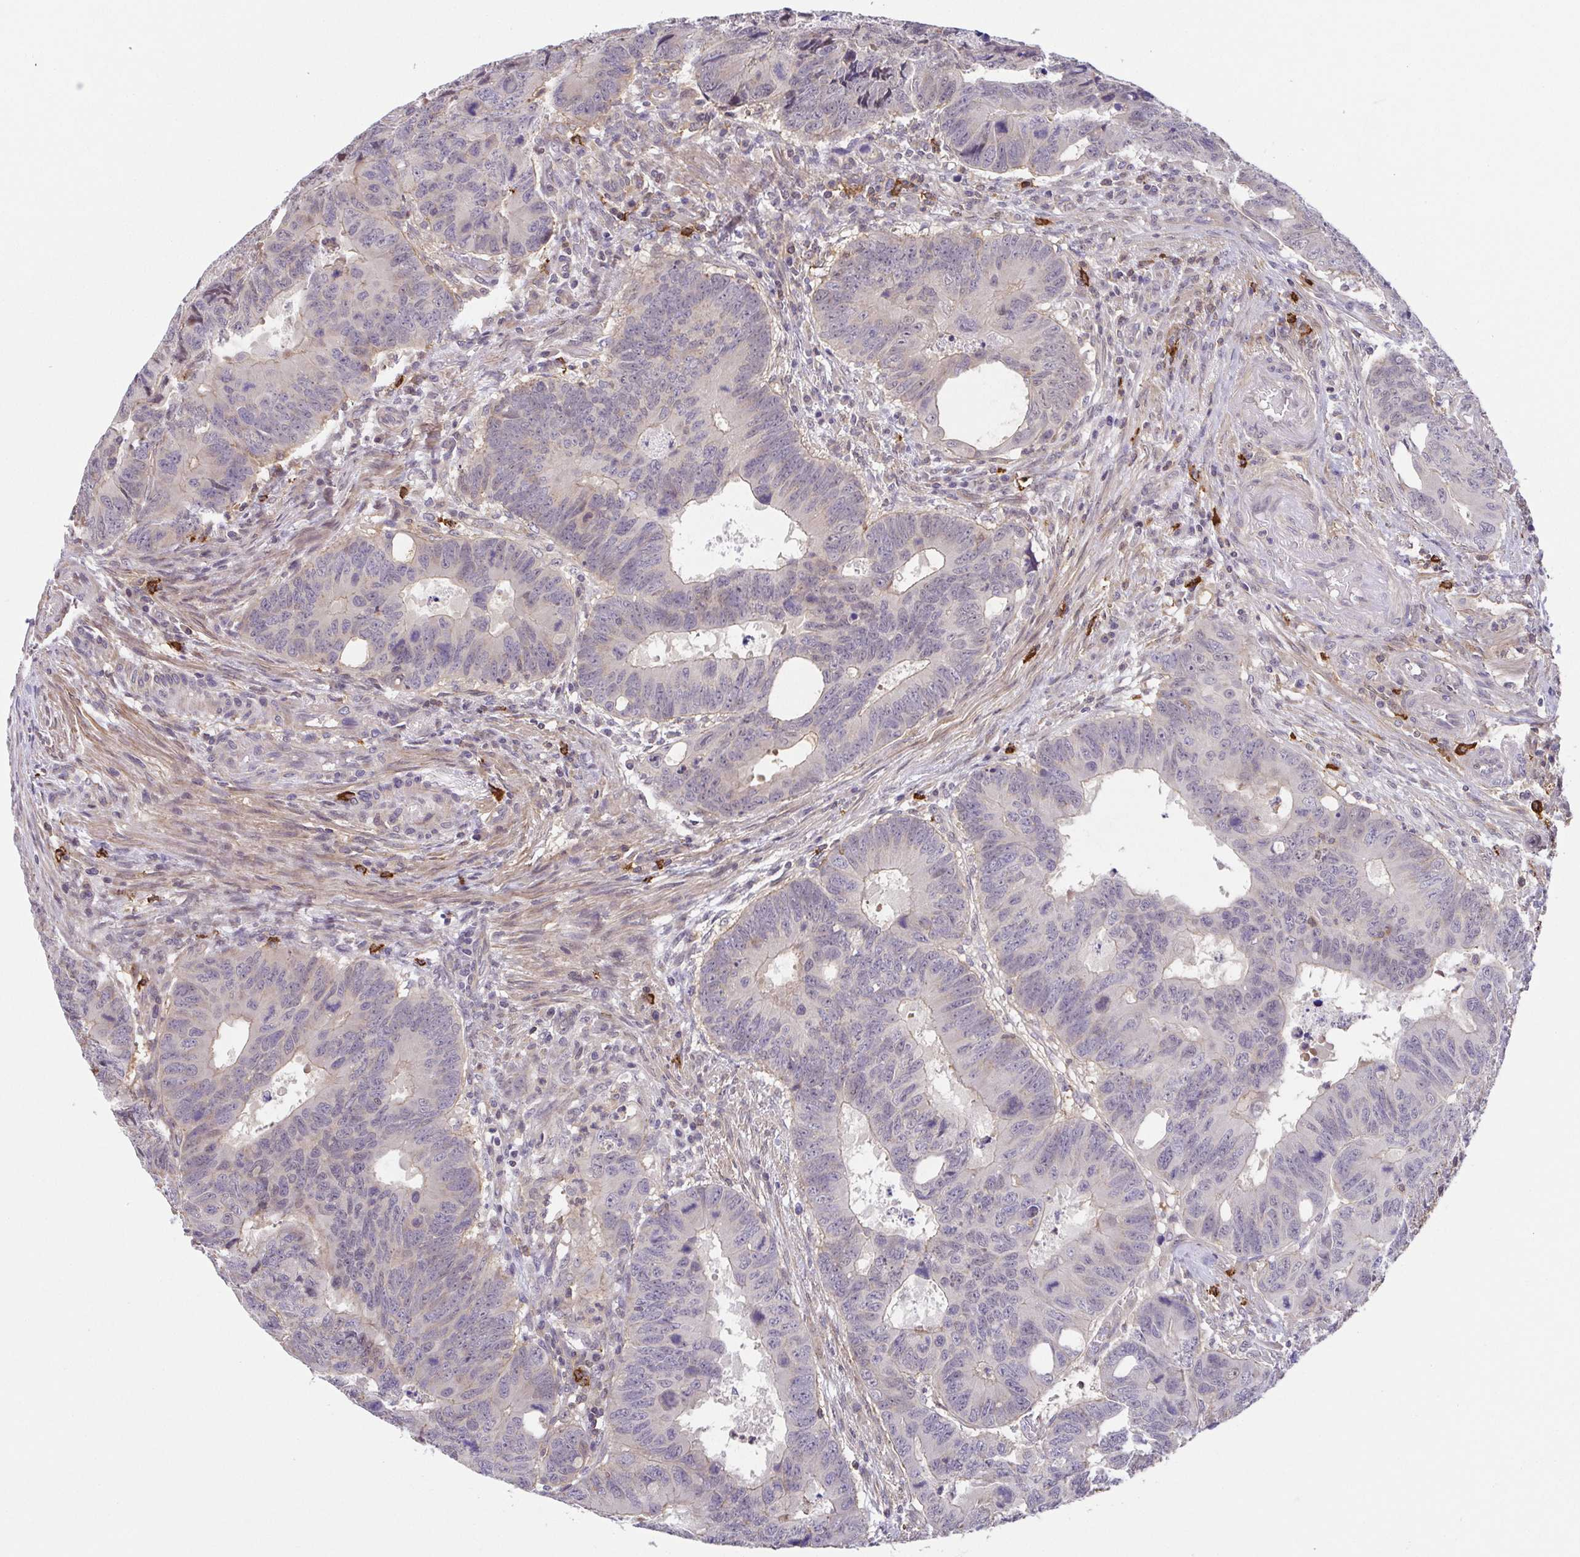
{"staining": {"intensity": "negative", "quantity": "none", "location": "none"}, "tissue": "colorectal cancer", "cell_type": "Tumor cells", "image_type": "cancer", "snomed": [{"axis": "morphology", "description": "Adenocarcinoma, NOS"}, {"axis": "topography", "description": "Colon"}], "caption": "Tumor cells show no significant staining in colorectal adenocarcinoma. (DAB immunohistochemistry (IHC) with hematoxylin counter stain).", "gene": "PREPL", "patient": {"sex": "male", "age": 62}}